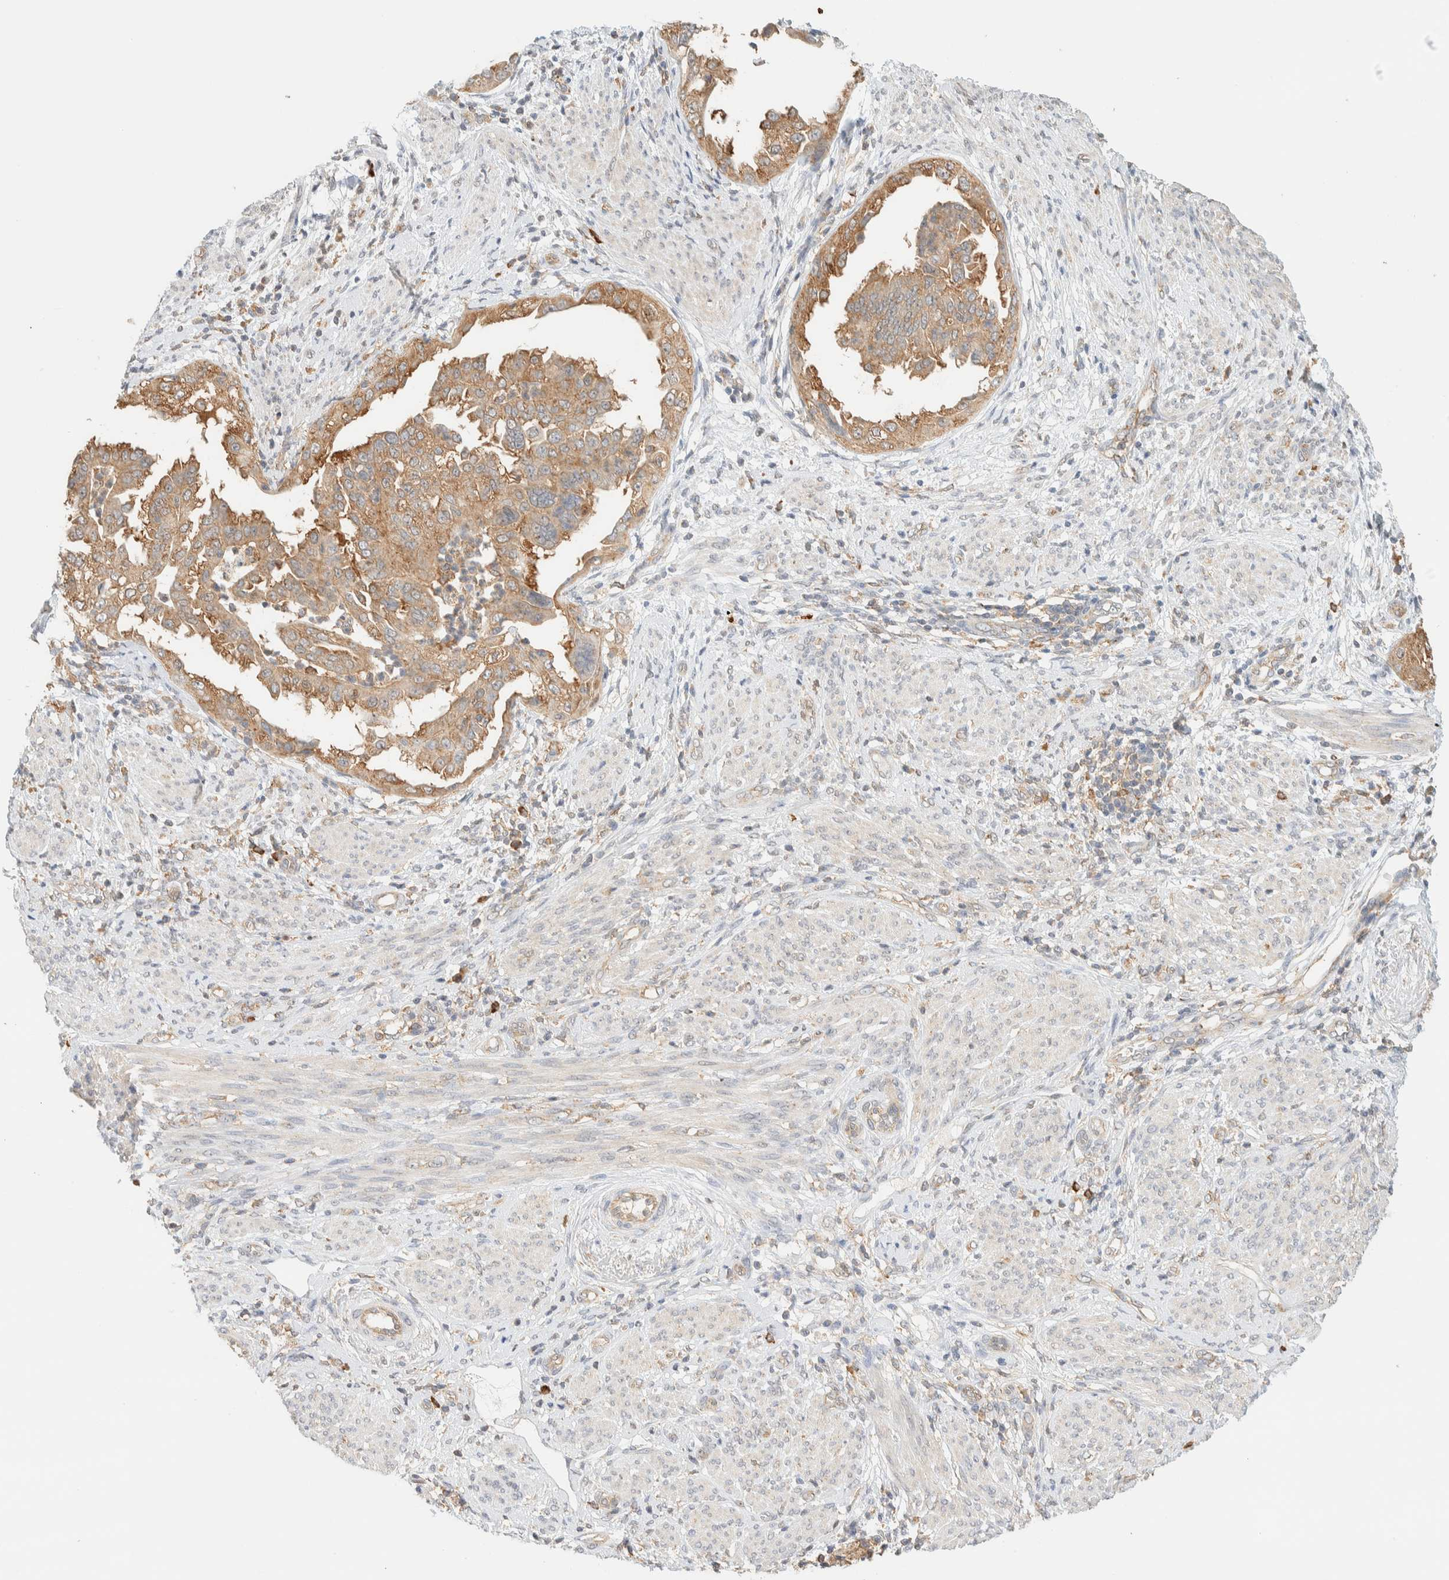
{"staining": {"intensity": "moderate", "quantity": ">75%", "location": "cytoplasmic/membranous"}, "tissue": "endometrial cancer", "cell_type": "Tumor cells", "image_type": "cancer", "snomed": [{"axis": "morphology", "description": "Adenocarcinoma, NOS"}, {"axis": "topography", "description": "Endometrium"}], "caption": "Tumor cells demonstrate medium levels of moderate cytoplasmic/membranous expression in approximately >75% of cells in human endometrial adenocarcinoma.", "gene": "TBC1D8B", "patient": {"sex": "female", "age": 85}}